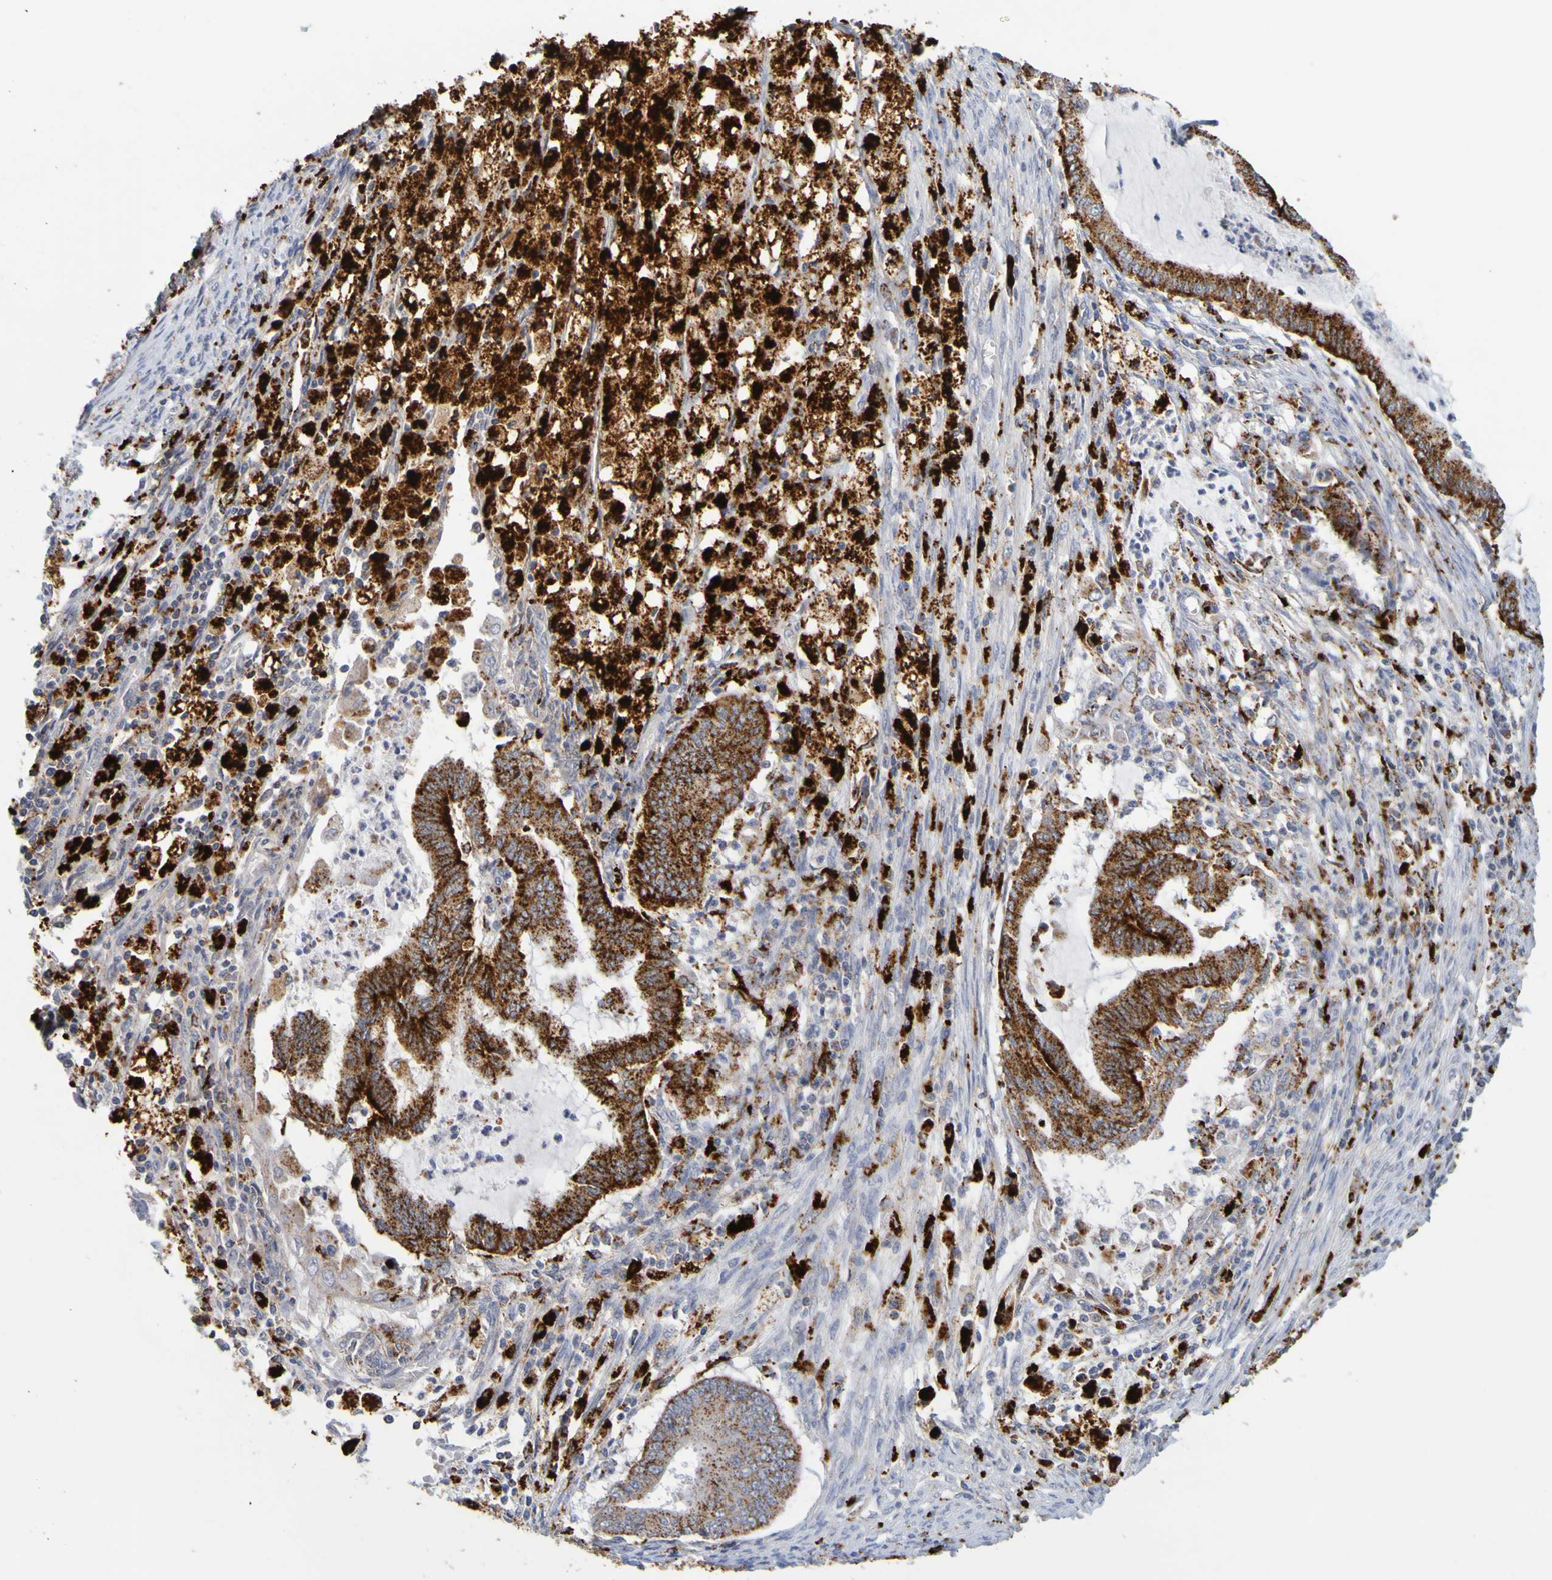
{"staining": {"intensity": "strong", "quantity": ">75%", "location": "cytoplasmic/membranous"}, "tissue": "cervical cancer", "cell_type": "Tumor cells", "image_type": "cancer", "snomed": [{"axis": "morphology", "description": "Normal tissue, NOS"}, {"axis": "morphology", "description": "Adenocarcinoma, NOS"}, {"axis": "topography", "description": "Cervix"}, {"axis": "topography", "description": "Endometrium"}], "caption": "Immunohistochemical staining of adenocarcinoma (cervical) demonstrates high levels of strong cytoplasmic/membranous staining in approximately >75% of tumor cells.", "gene": "TPH1", "patient": {"sex": "female", "age": 86}}